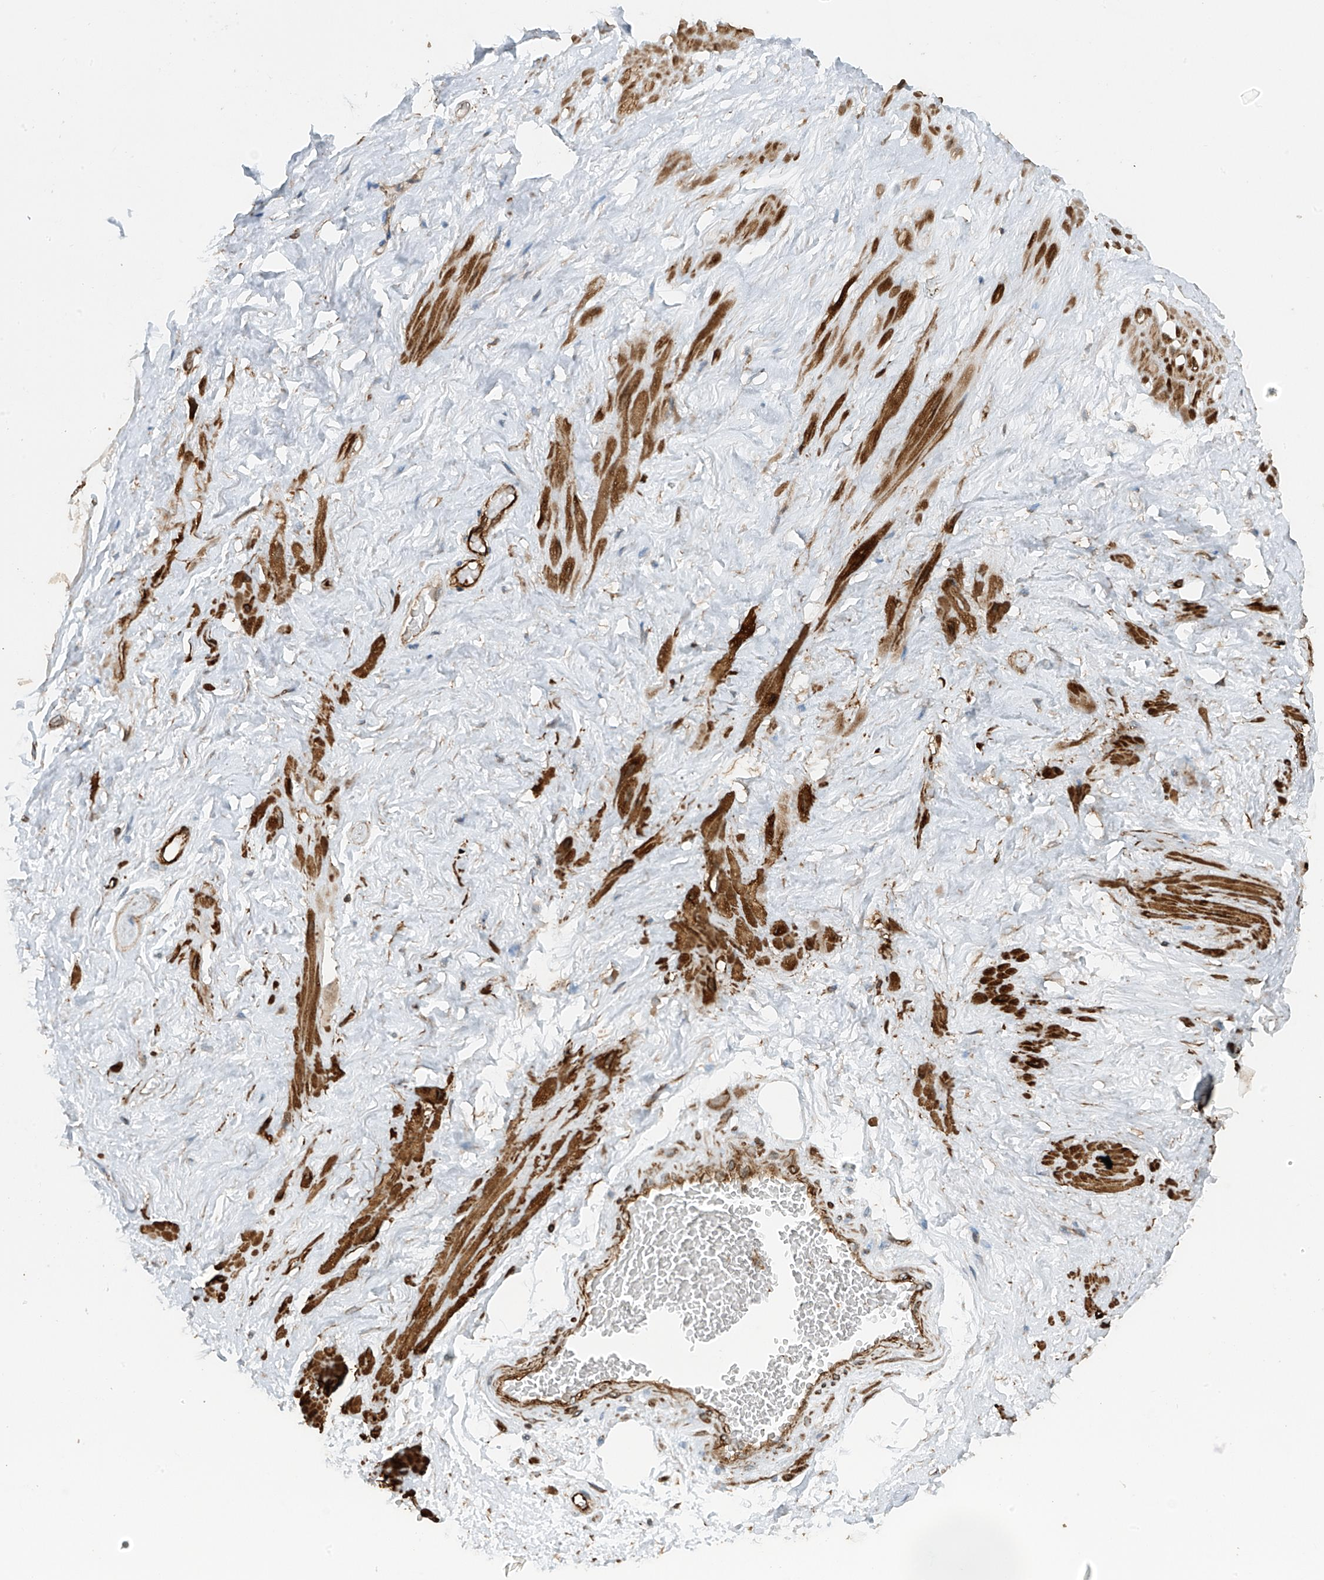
{"staining": {"intensity": "moderate", "quantity": ">75%", "location": "cytoplasmic/membranous,nuclear"}, "tissue": "adipose tissue", "cell_type": "Adipocytes", "image_type": "normal", "snomed": [{"axis": "morphology", "description": "Normal tissue, NOS"}, {"axis": "morphology", "description": "Adenocarcinoma, Low grade"}, {"axis": "topography", "description": "Prostate"}, {"axis": "topography", "description": "Peripheral nerve tissue"}], "caption": "Unremarkable adipose tissue exhibits moderate cytoplasmic/membranous,nuclear positivity in approximately >75% of adipocytes, visualized by immunohistochemistry. Using DAB (3,3'-diaminobenzidine) (brown) and hematoxylin (blue) stains, captured at high magnification using brightfield microscopy.", "gene": "SH3BGRL3", "patient": {"sex": "male", "age": 63}}